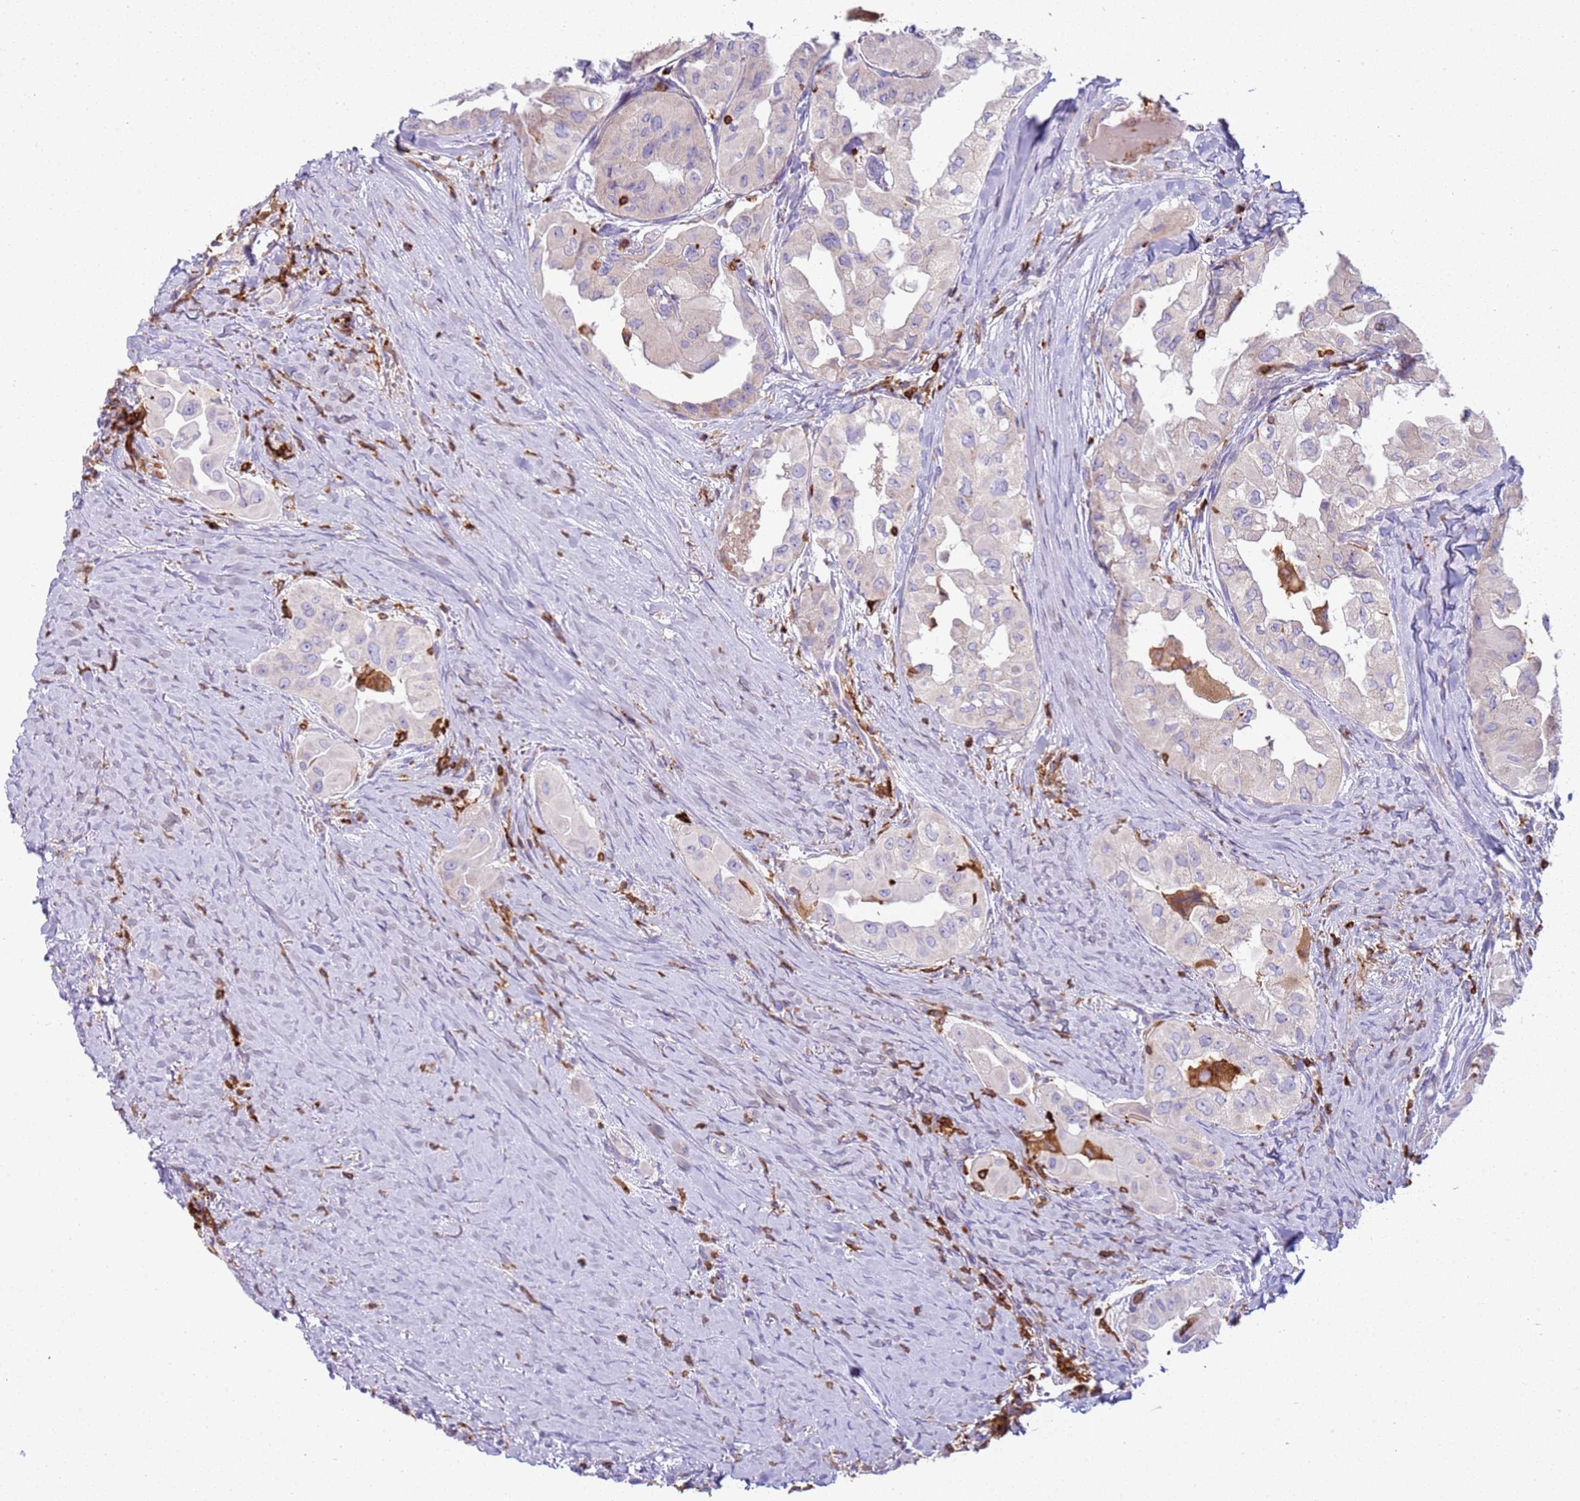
{"staining": {"intensity": "negative", "quantity": "none", "location": "none"}, "tissue": "thyroid cancer", "cell_type": "Tumor cells", "image_type": "cancer", "snomed": [{"axis": "morphology", "description": "Papillary adenocarcinoma, NOS"}, {"axis": "topography", "description": "Thyroid gland"}], "caption": "Immunohistochemistry (IHC) histopathology image of neoplastic tissue: human thyroid papillary adenocarcinoma stained with DAB (3,3'-diaminobenzidine) displays no significant protein positivity in tumor cells.", "gene": "TTPAL", "patient": {"sex": "female", "age": 59}}